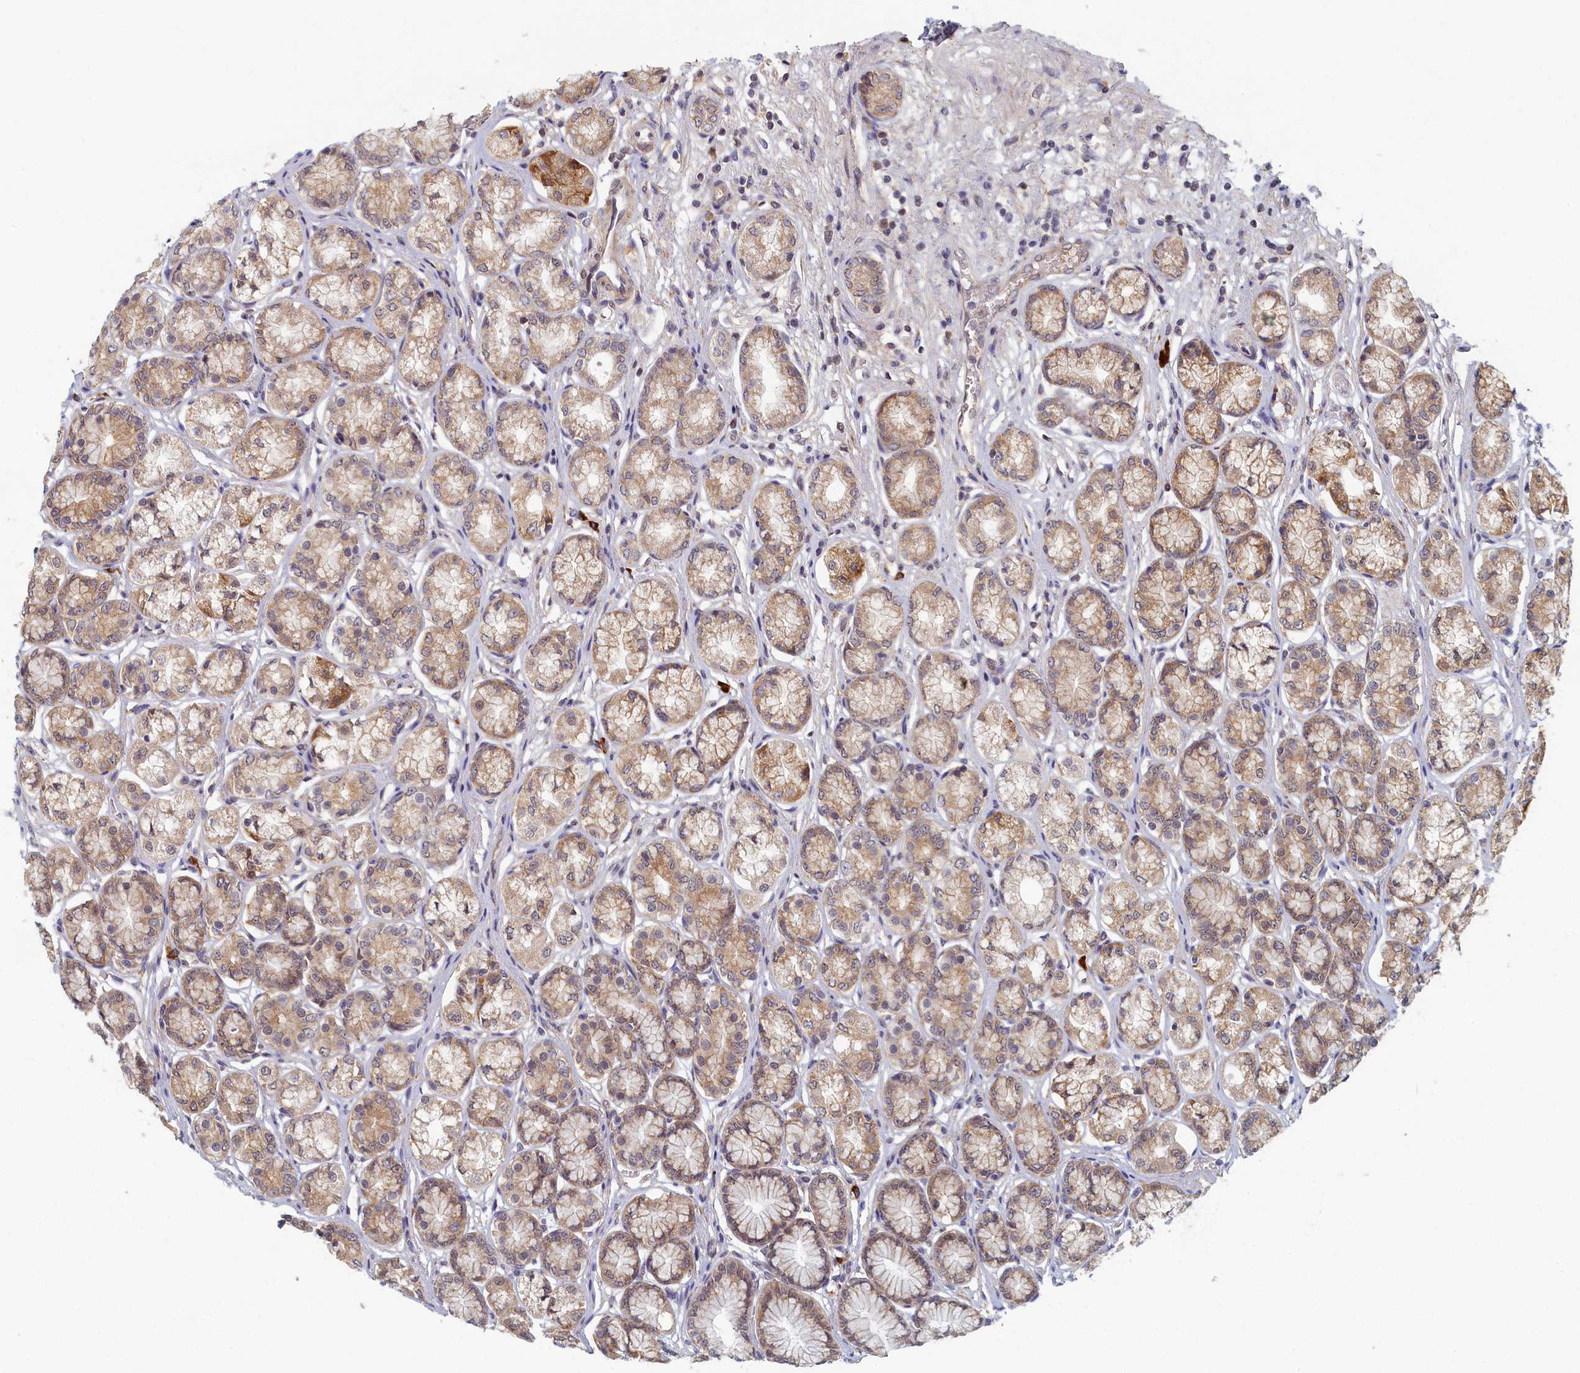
{"staining": {"intensity": "moderate", "quantity": ">75%", "location": "cytoplasmic/membranous,nuclear"}, "tissue": "stomach", "cell_type": "Glandular cells", "image_type": "normal", "snomed": [{"axis": "morphology", "description": "Normal tissue, NOS"}, {"axis": "morphology", "description": "Adenocarcinoma, NOS"}, {"axis": "morphology", "description": "Adenocarcinoma, High grade"}, {"axis": "topography", "description": "Stomach, upper"}, {"axis": "topography", "description": "Stomach"}], "caption": "Immunohistochemistry (IHC) image of unremarkable stomach: human stomach stained using IHC exhibits medium levels of moderate protein expression localized specifically in the cytoplasmic/membranous,nuclear of glandular cells, appearing as a cytoplasmic/membranous,nuclear brown color.", "gene": "DNAJC17", "patient": {"sex": "female", "age": 65}}